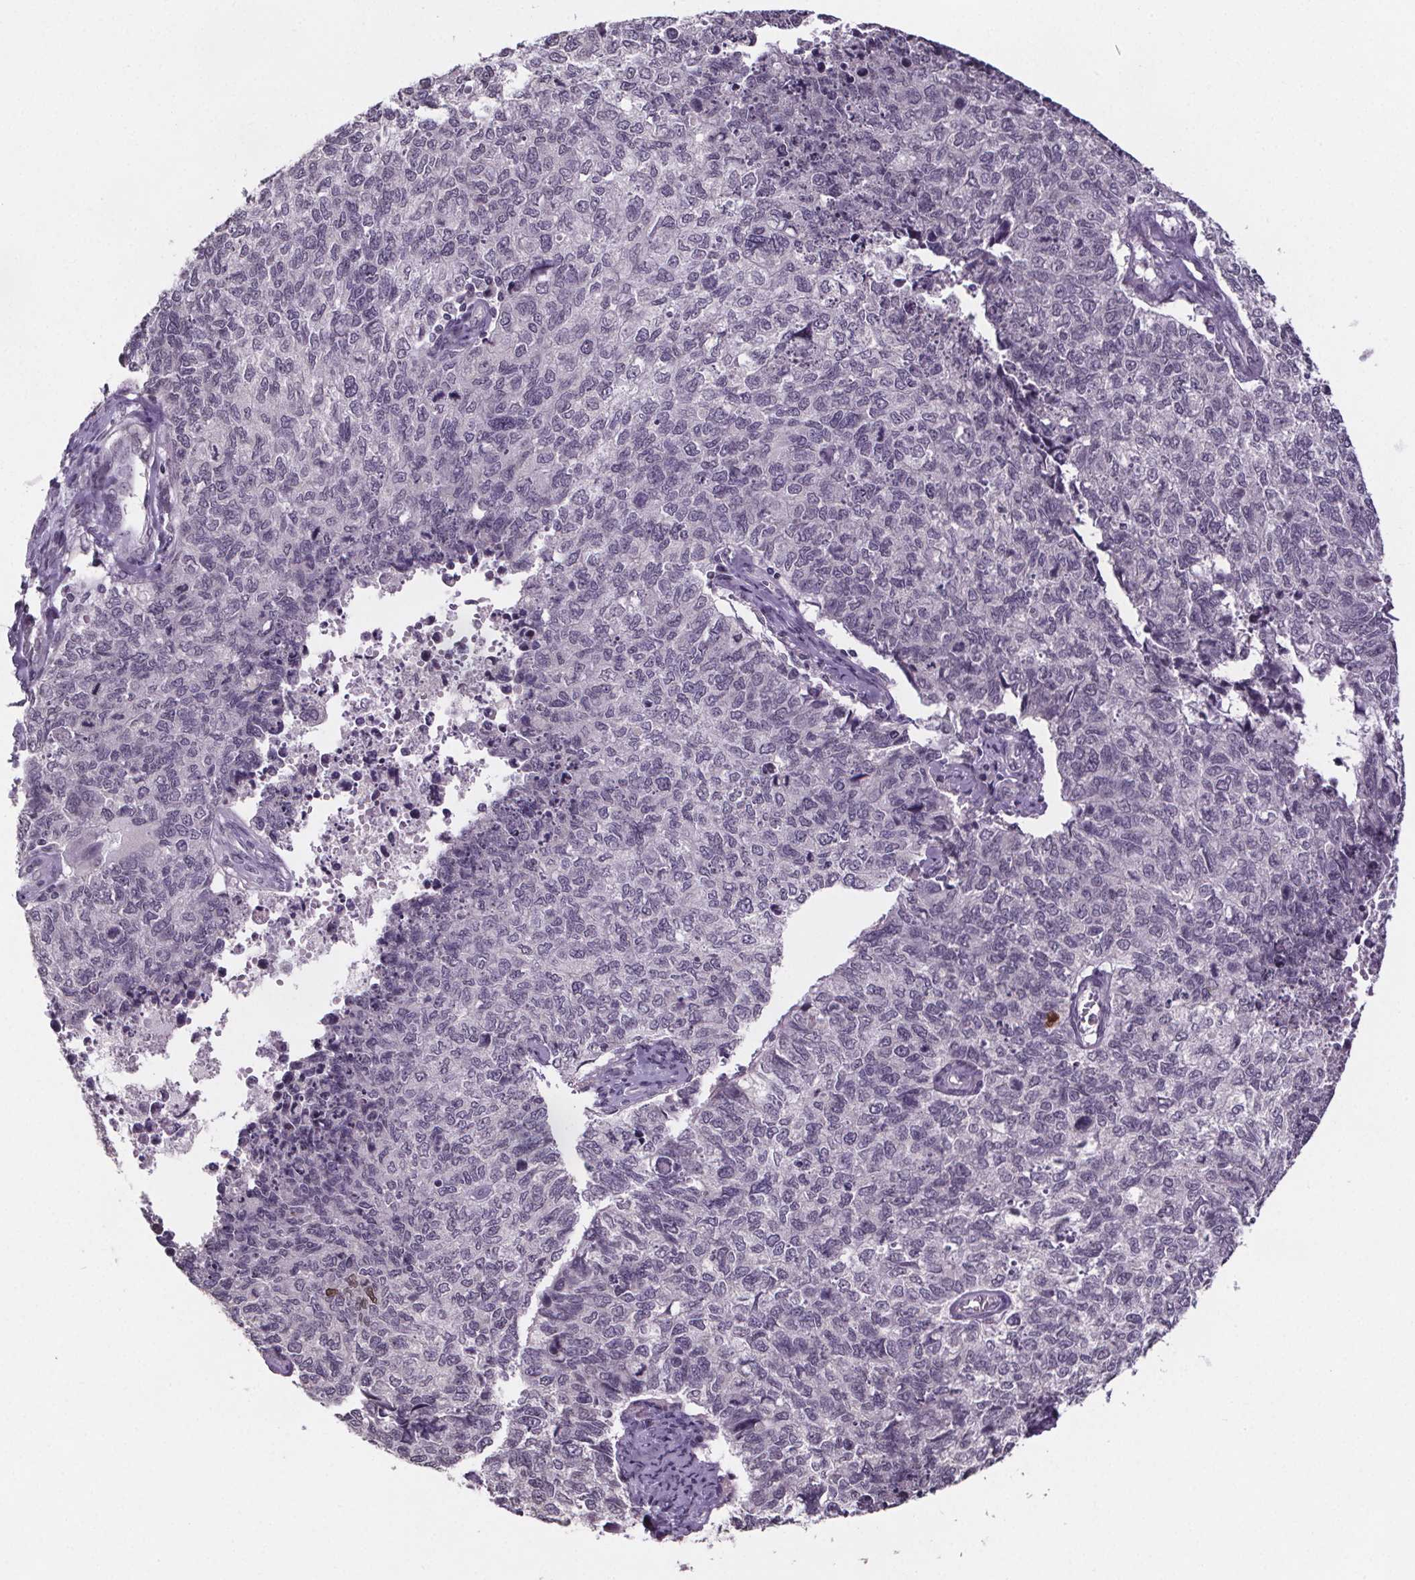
{"staining": {"intensity": "negative", "quantity": "none", "location": "none"}, "tissue": "cervical cancer", "cell_type": "Tumor cells", "image_type": "cancer", "snomed": [{"axis": "morphology", "description": "Adenocarcinoma, NOS"}, {"axis": "topography", "description": "Cervix"}], "caption": "Immunohistochemical staining of human cervical cancer shows no significant staining in tumor cells.", "gene": "NKX6-1", "patient": {"sex": "female", "age": 63}}